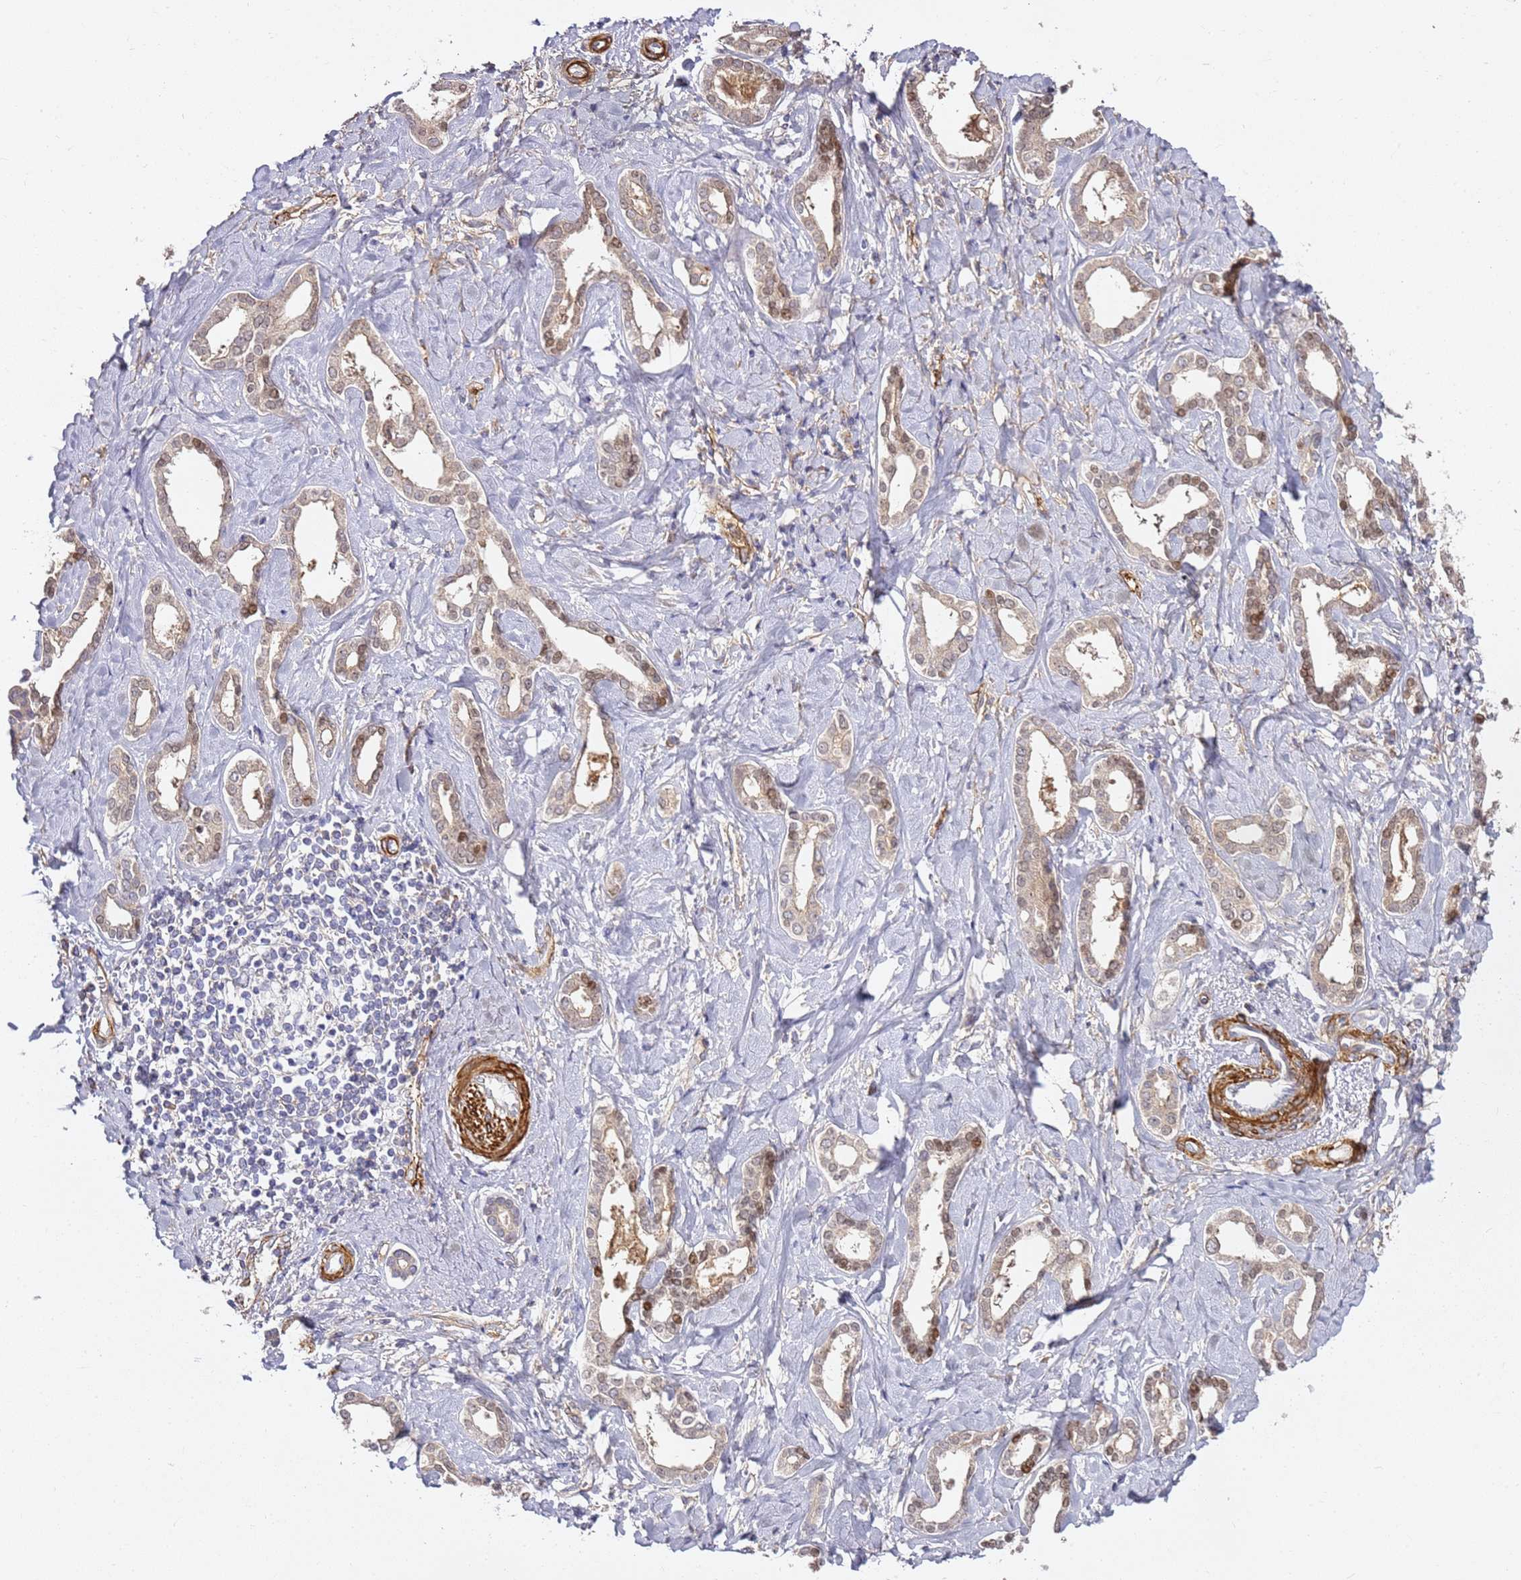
{"staining": {"intensity": "weak", "quantity": ">75%", "location": "cytoplasmic/membranous,nuclear"}, "tissue": "liver cancer", "cell_type": "Tumor cells", "image_type": "cancer", "snomed": [{"axis": "morphology", "description": "Cholangiocarcinoma"}, {"axis": "topography", "description": "Liver"}], "caption": "This micrograph exhibits immunohistochemistry staining of human cholangiocarcinoma (liver), with low weak cytoplasmic/membranous and nuclear staining in approximately >75% of tumor cells.", "gene": "EPS8L1", "patient": {"sex": "female", "age": 77}}